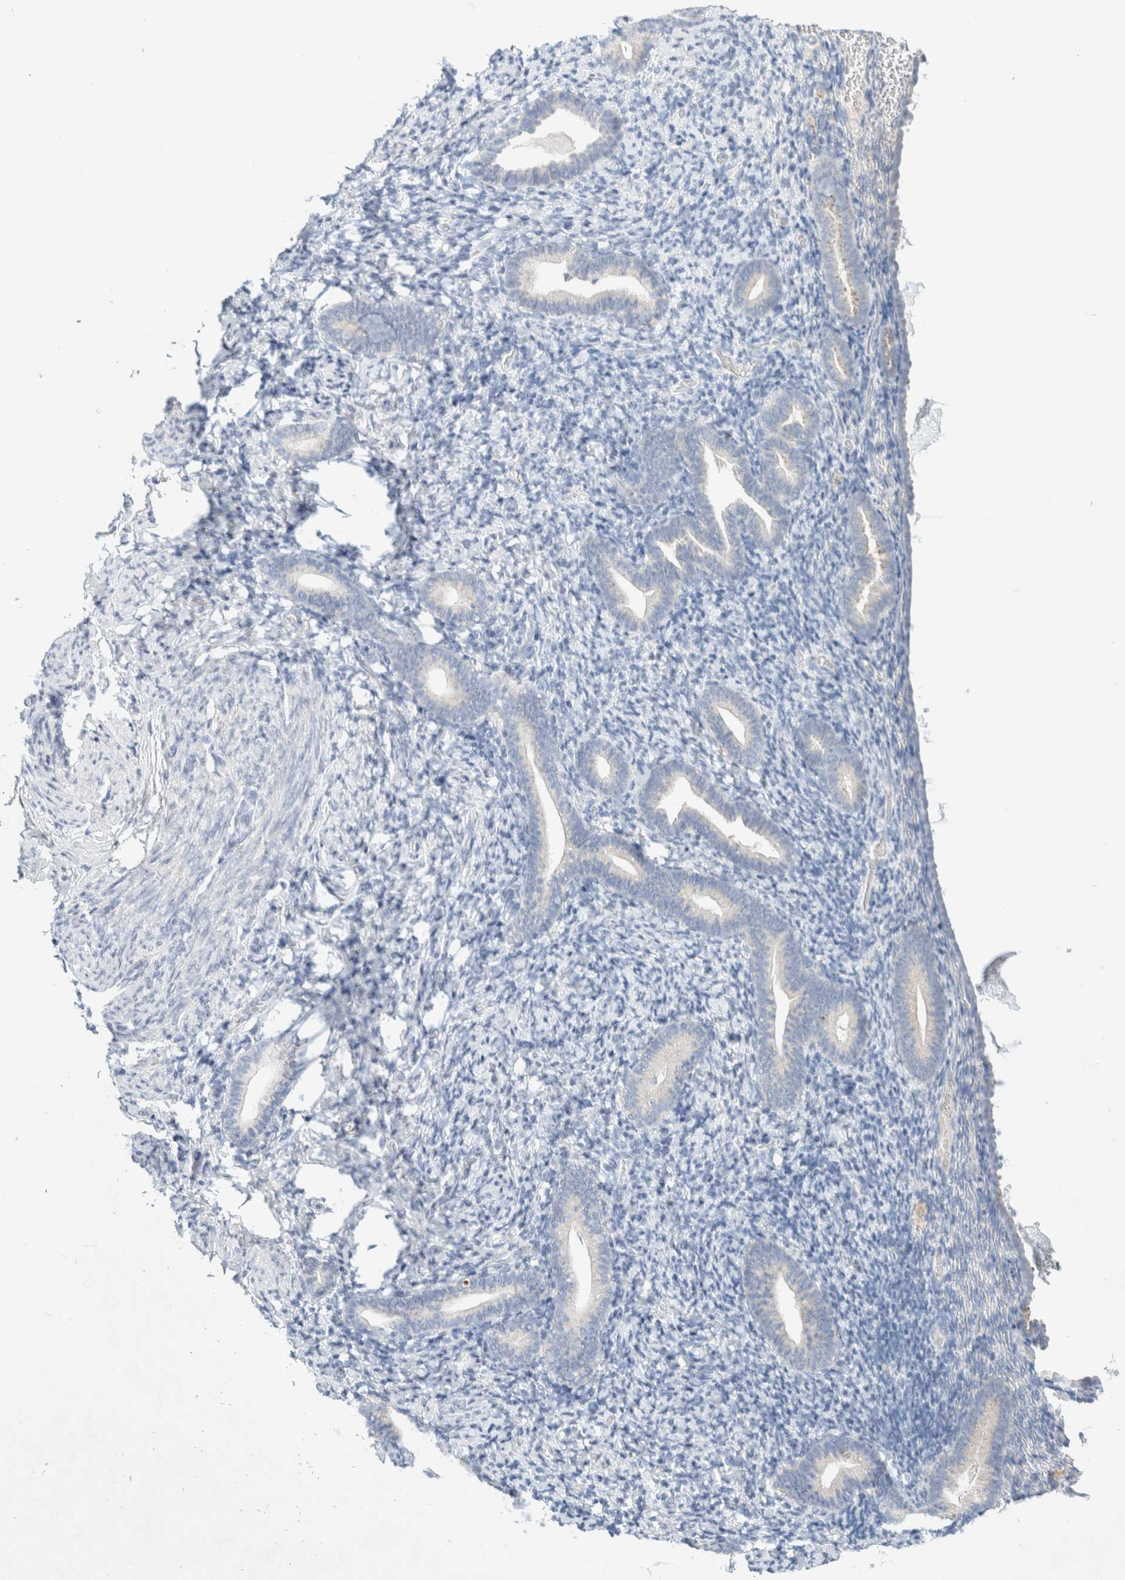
{"staining": {"intensity": "negative", "quantity": "none", "location": "none"}, "tissue": "endometrium", "cell_type": "Cells in endometrial stroma", "image_type": "normal", "snomed": [{"axis": "morphology", "description": "Normal tissue, NOS"}, {"axis": "topography", "description": "Endometrium"}], "caption": "Immunohistochemistry (IHC) of unremarkable human endometrium shows no staining in cells in endometrial stroma.", "gene": "HEXD", "patient": {"sex": "female", "age": 51}}